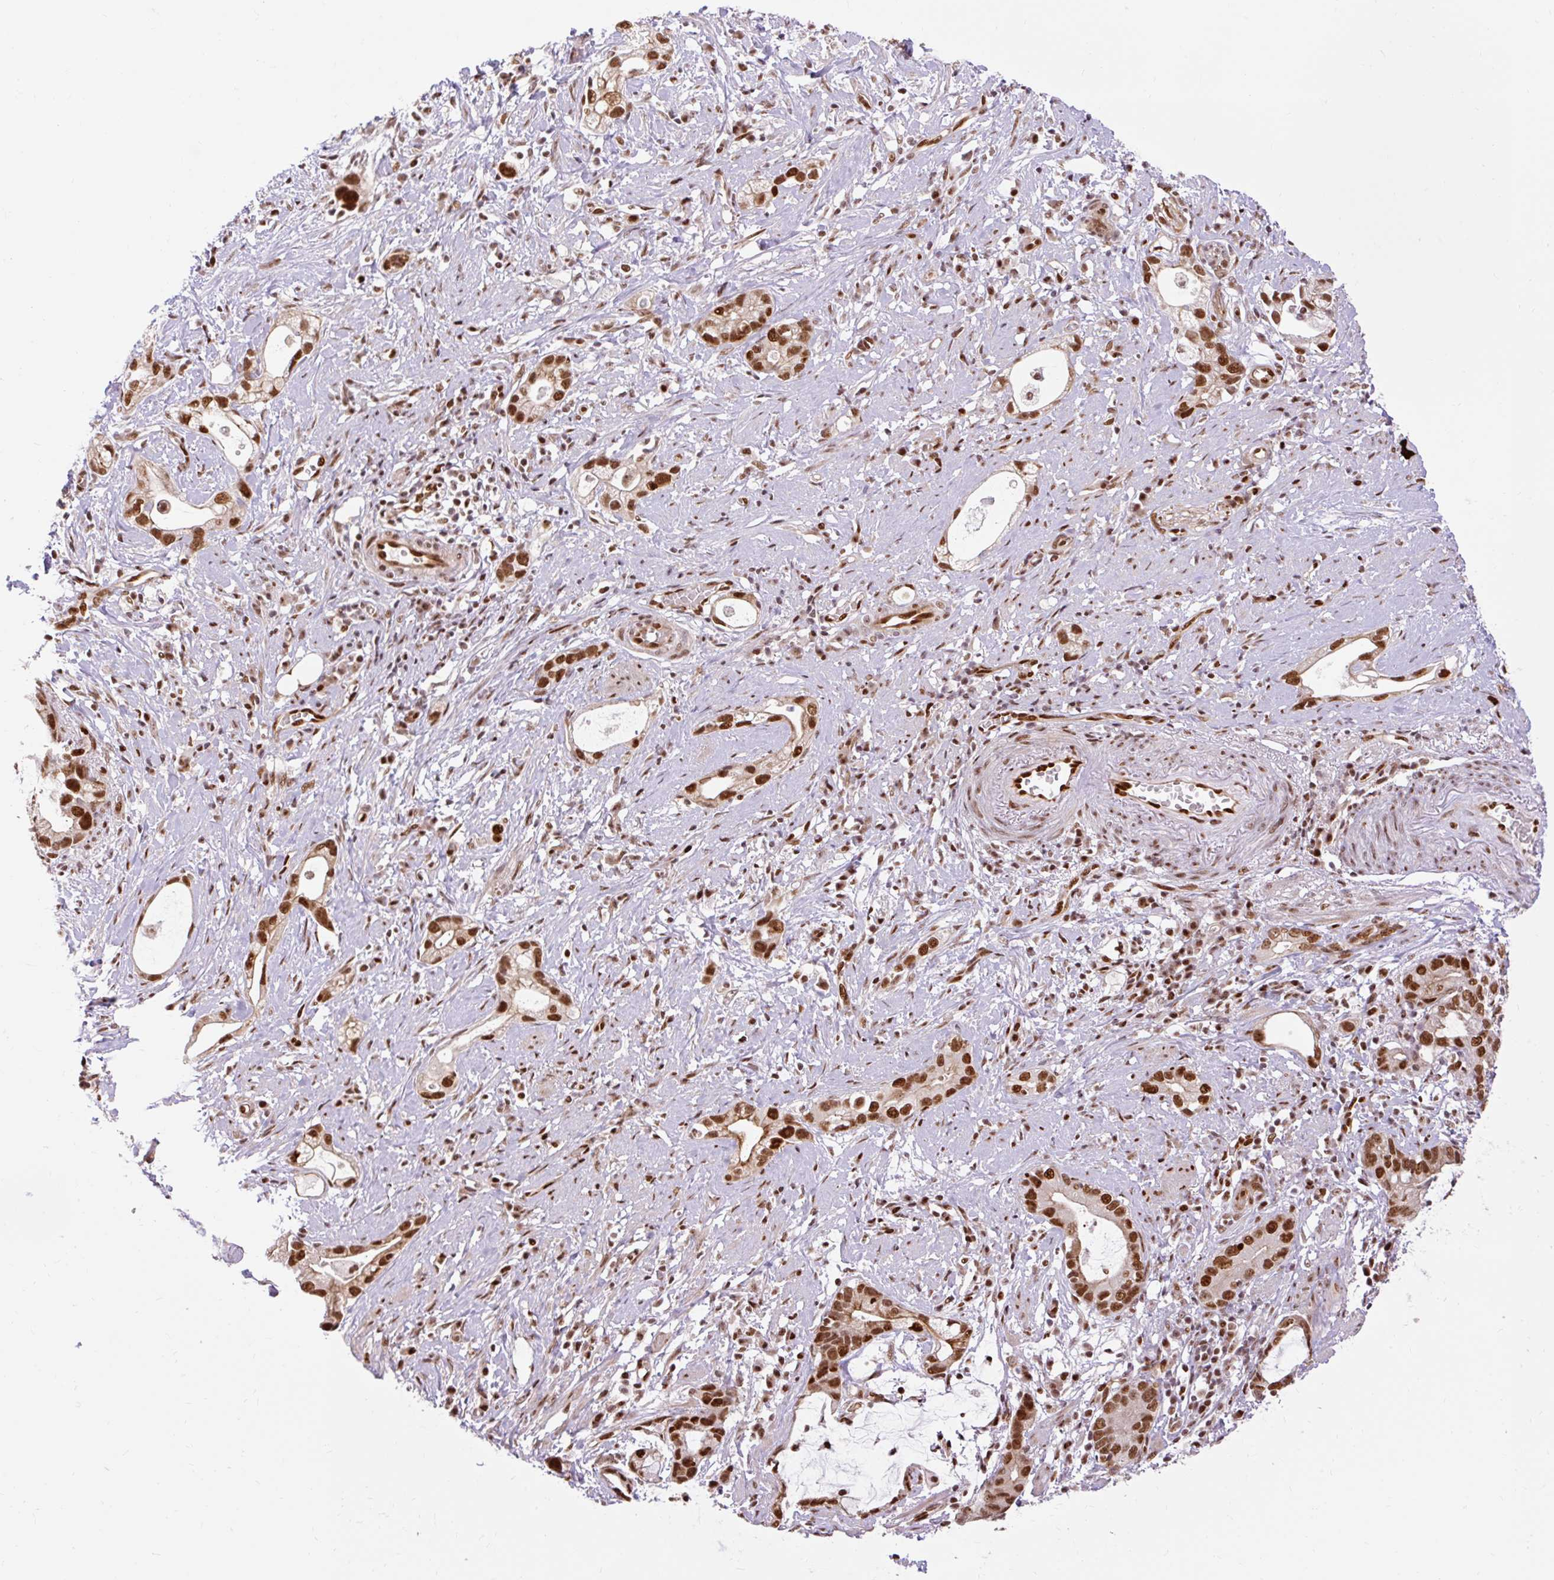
{"staining": {"intensity": "strong", "quantity": ">75%", "location": "nuclear"}, "tissue": "stomach cancer", "cell_type": "Tumor cells", "image_type": "cancer", "snomed": [{"axis": "morphology", "description": "Adenocarcinoma, NOS"}, {"axis": "topography", "description": "Stomach"}], "caption": "This image shows IHC staining of stomach adenocarcinoma, with high strong nuclear staining in approximately >75% of tumor cells.", "gene": "MECOM", "patient": {"sex": "male", "age": 55}}